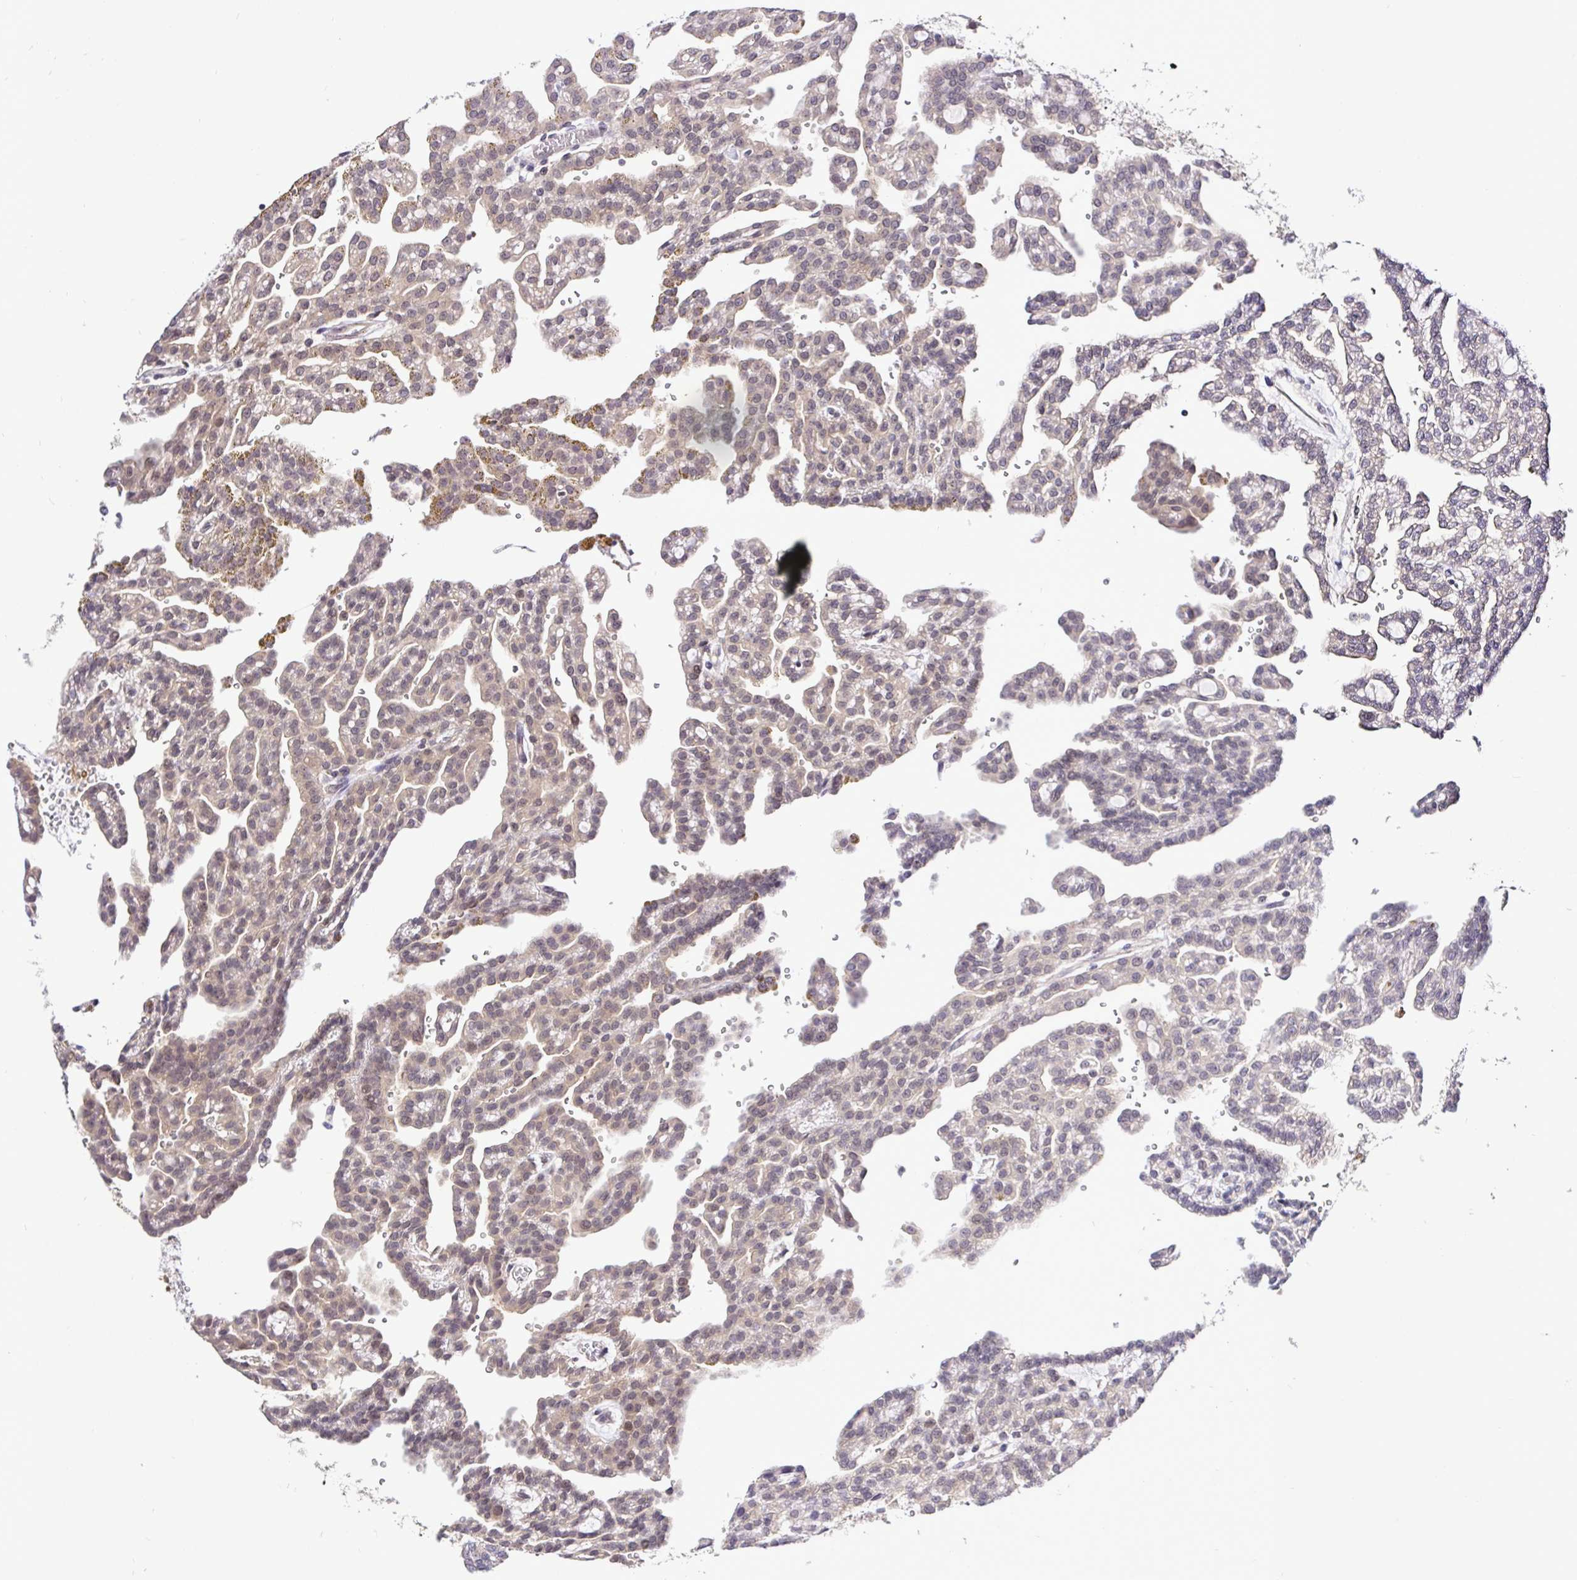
{"staining": {"intensity": "weak", "quantity": "25%-75%", "location": "cytoplasmic/membranous,nuclear"}, "tissue": "renal cancer", "cell_type": "Tumor cells", "image_type": "cancer", "snomed": [{"axis": "morphology", "description": "Adenocarcinoma, NOS"}, {"axis": "topography", "description": "Kidney"}], "caption": "Protein expression analysis of renal cancer demonstrates weak cytoplasmic/membranous and nuclear expression in approximately 25%-75% of tumor cells. The staining is performed using DAB (3,3'-diaminobenzidine) brown chromogen to label protein expression. The nuclei are counter-stained blue using hematoxylin.", "gene": "UBE2M", "patient": {"sex": "male", "age": 63}}